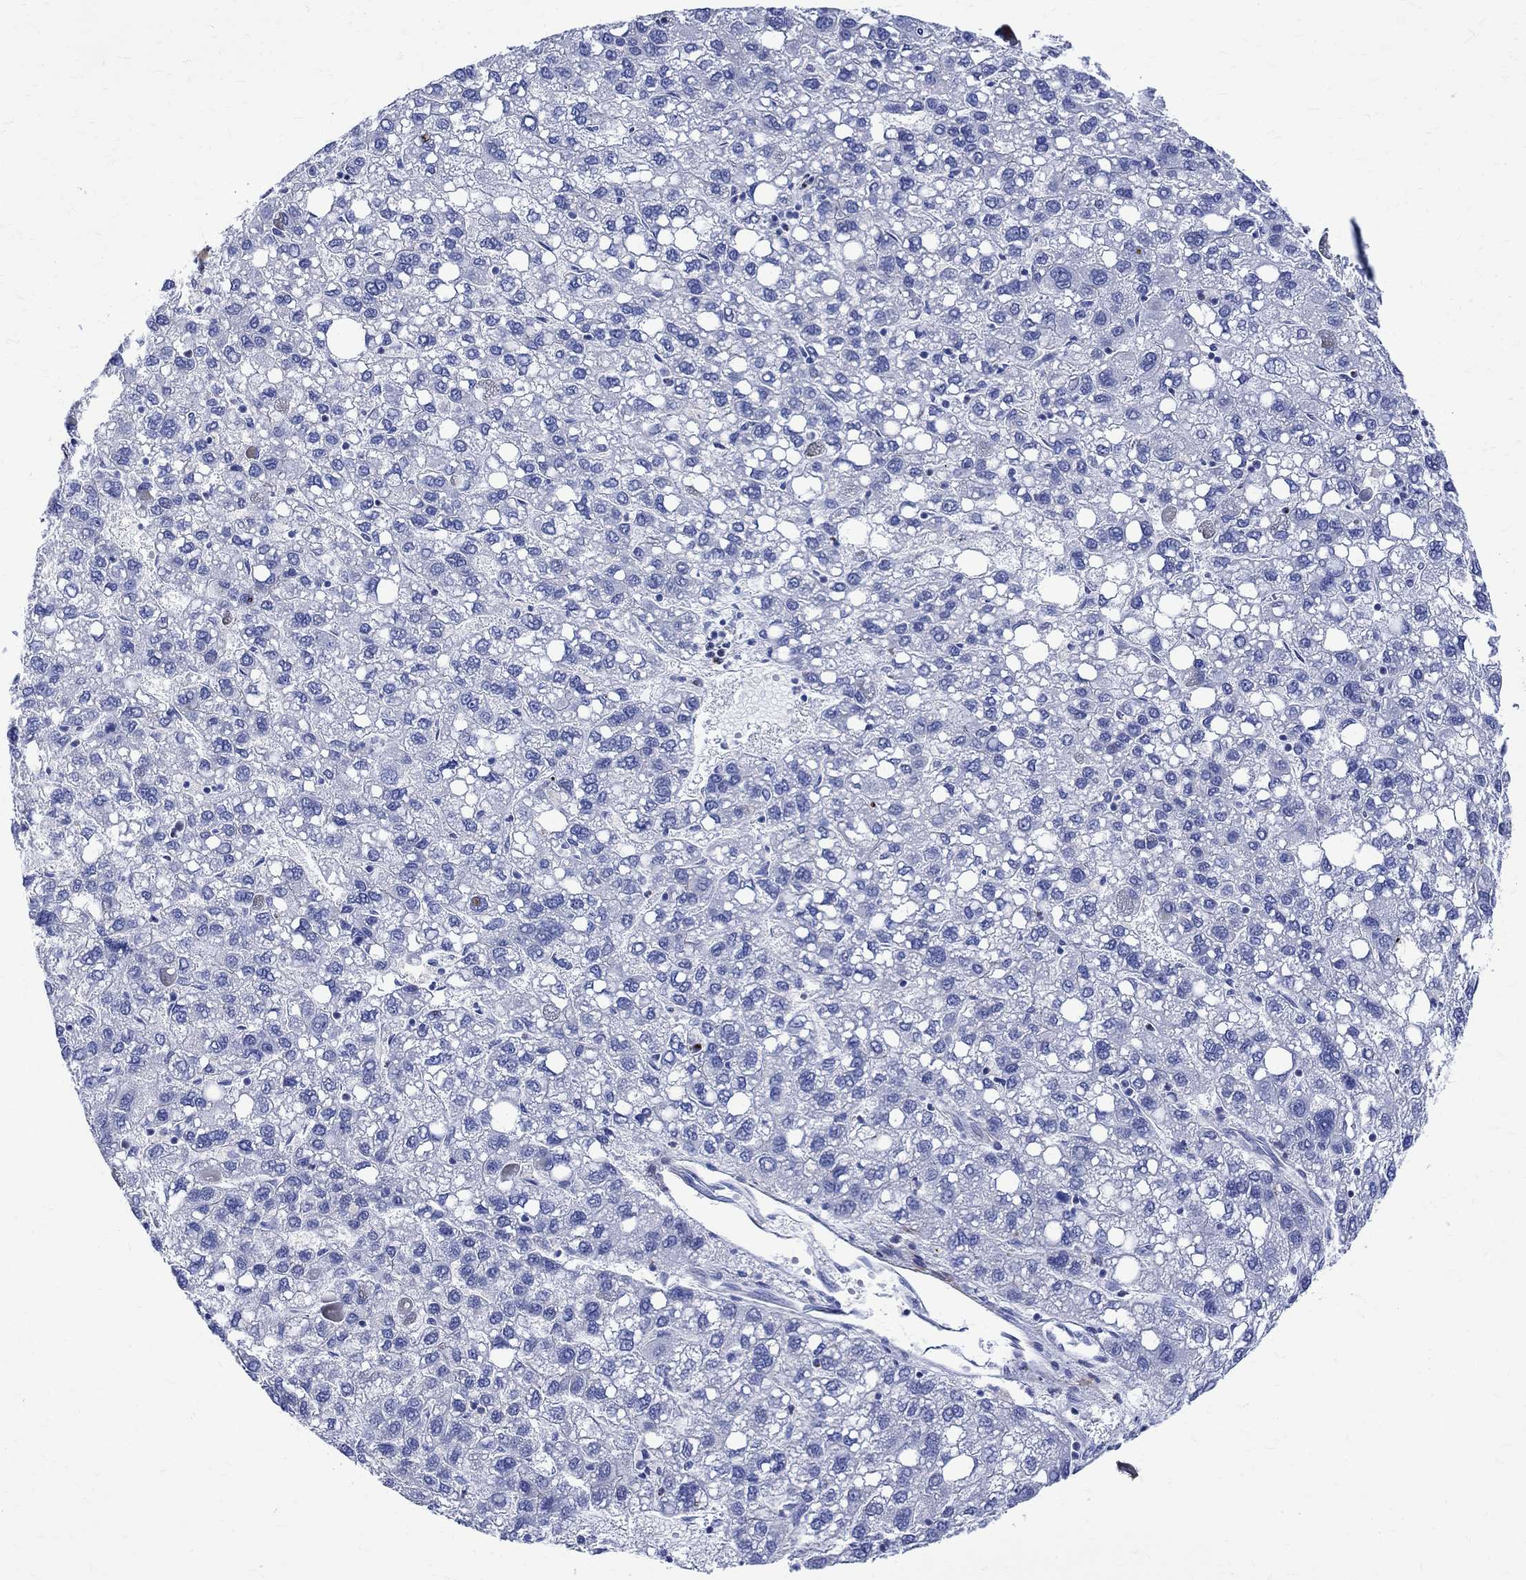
{"staining": {"intensity": "negative", "quantity": "none", "location": "none"}, "tissue": "liver cancer", "cell_type": "Tumor cells", "image_type": "cancer", "snomed": [{"axis": "morphology", "description": "Carcinoma, Hepatocellular, NOS"}, {"axis": "topography", "description": "Liver"}], "caption": "IHC of liver cancer displays no positivity in tumor cells.", "gene": "PARVB", "patient": {"sex": "female", "age": 82}}